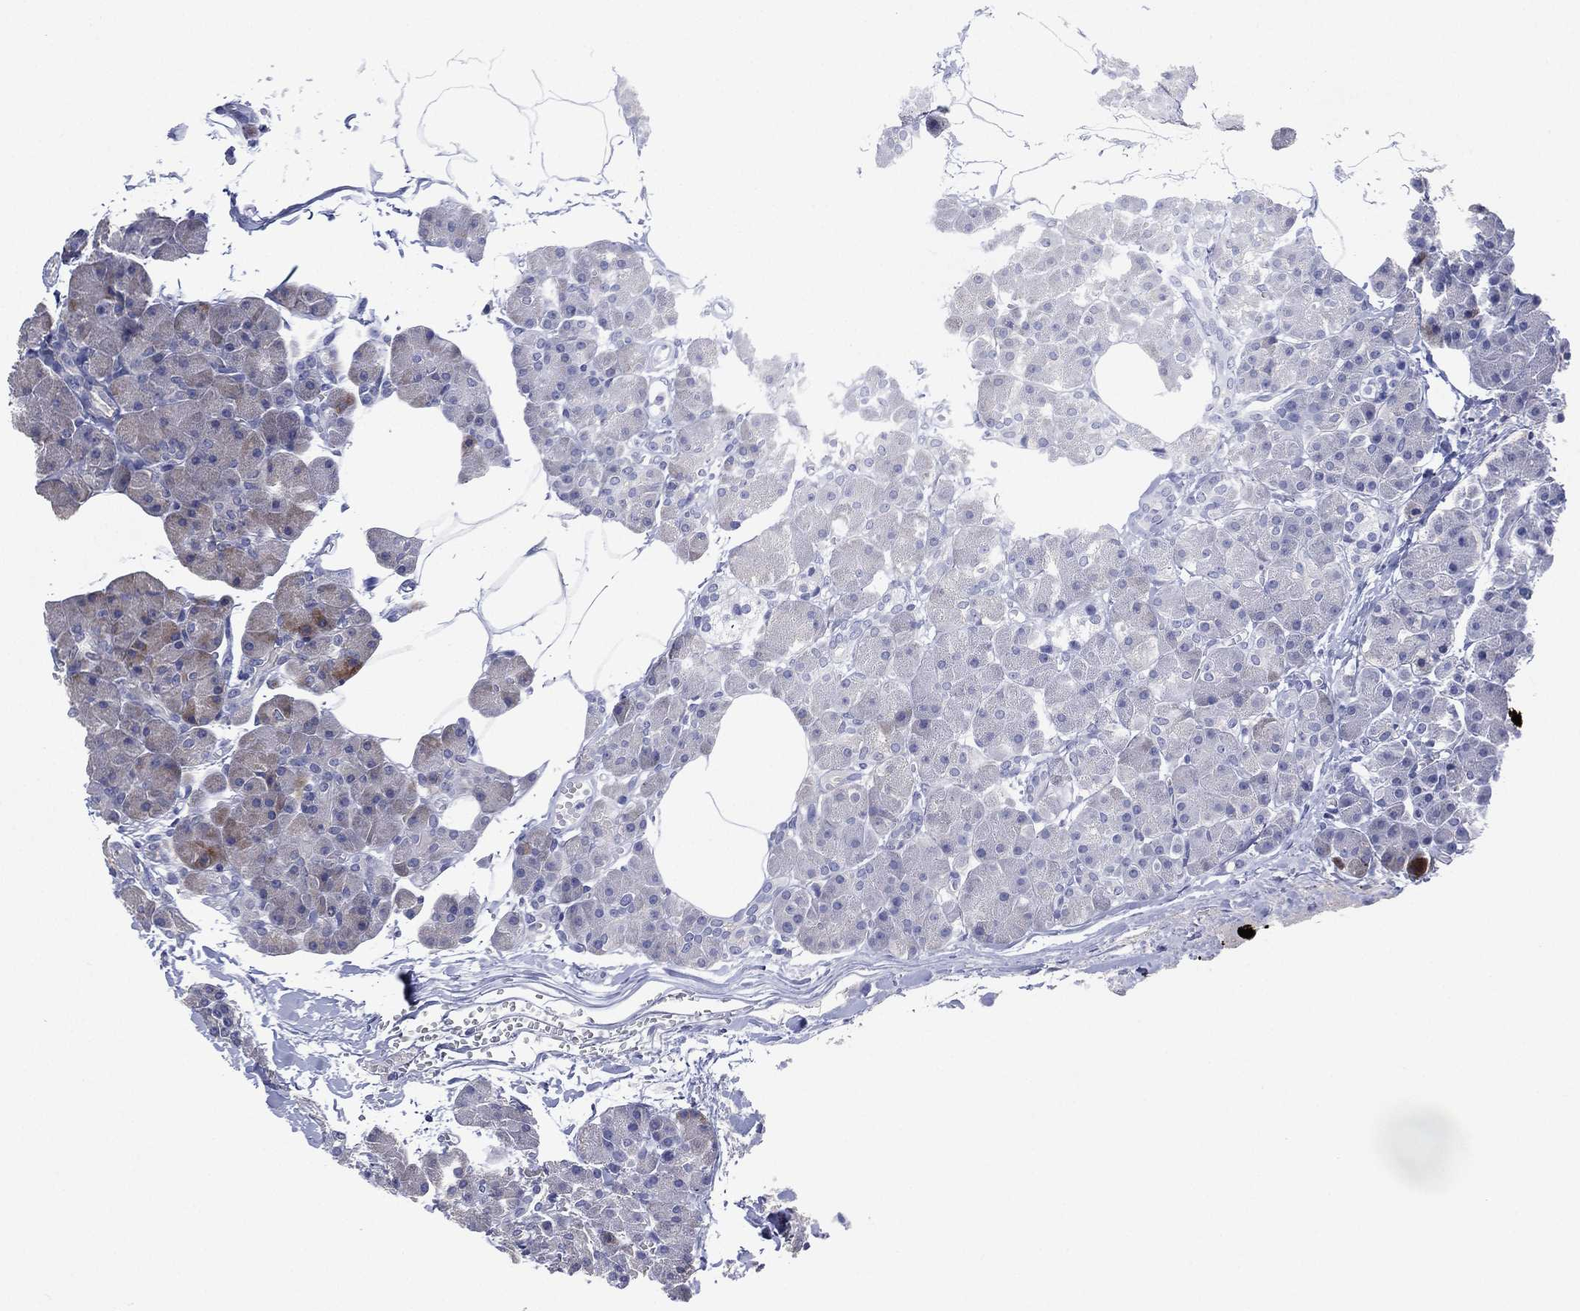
{"staining": {"intensity": "weak", "quantity": "<25%", "location": "cytoplasmic/membranous"}, "tissue": "pancreas", "cell_type": "Exocrine glandular cells", "image_type": "normal", "snomed": [{"axis": "morphology", "description": "Normal tissue, NOS"}, {"axis": "topography", "description": "Pancreas"}], "caption": "The photomicrograph shows no significant expression in exocrine glandular cells of pancreas.", "gene": "KRT35", "patient": {"sex": "female", "age": 45}}